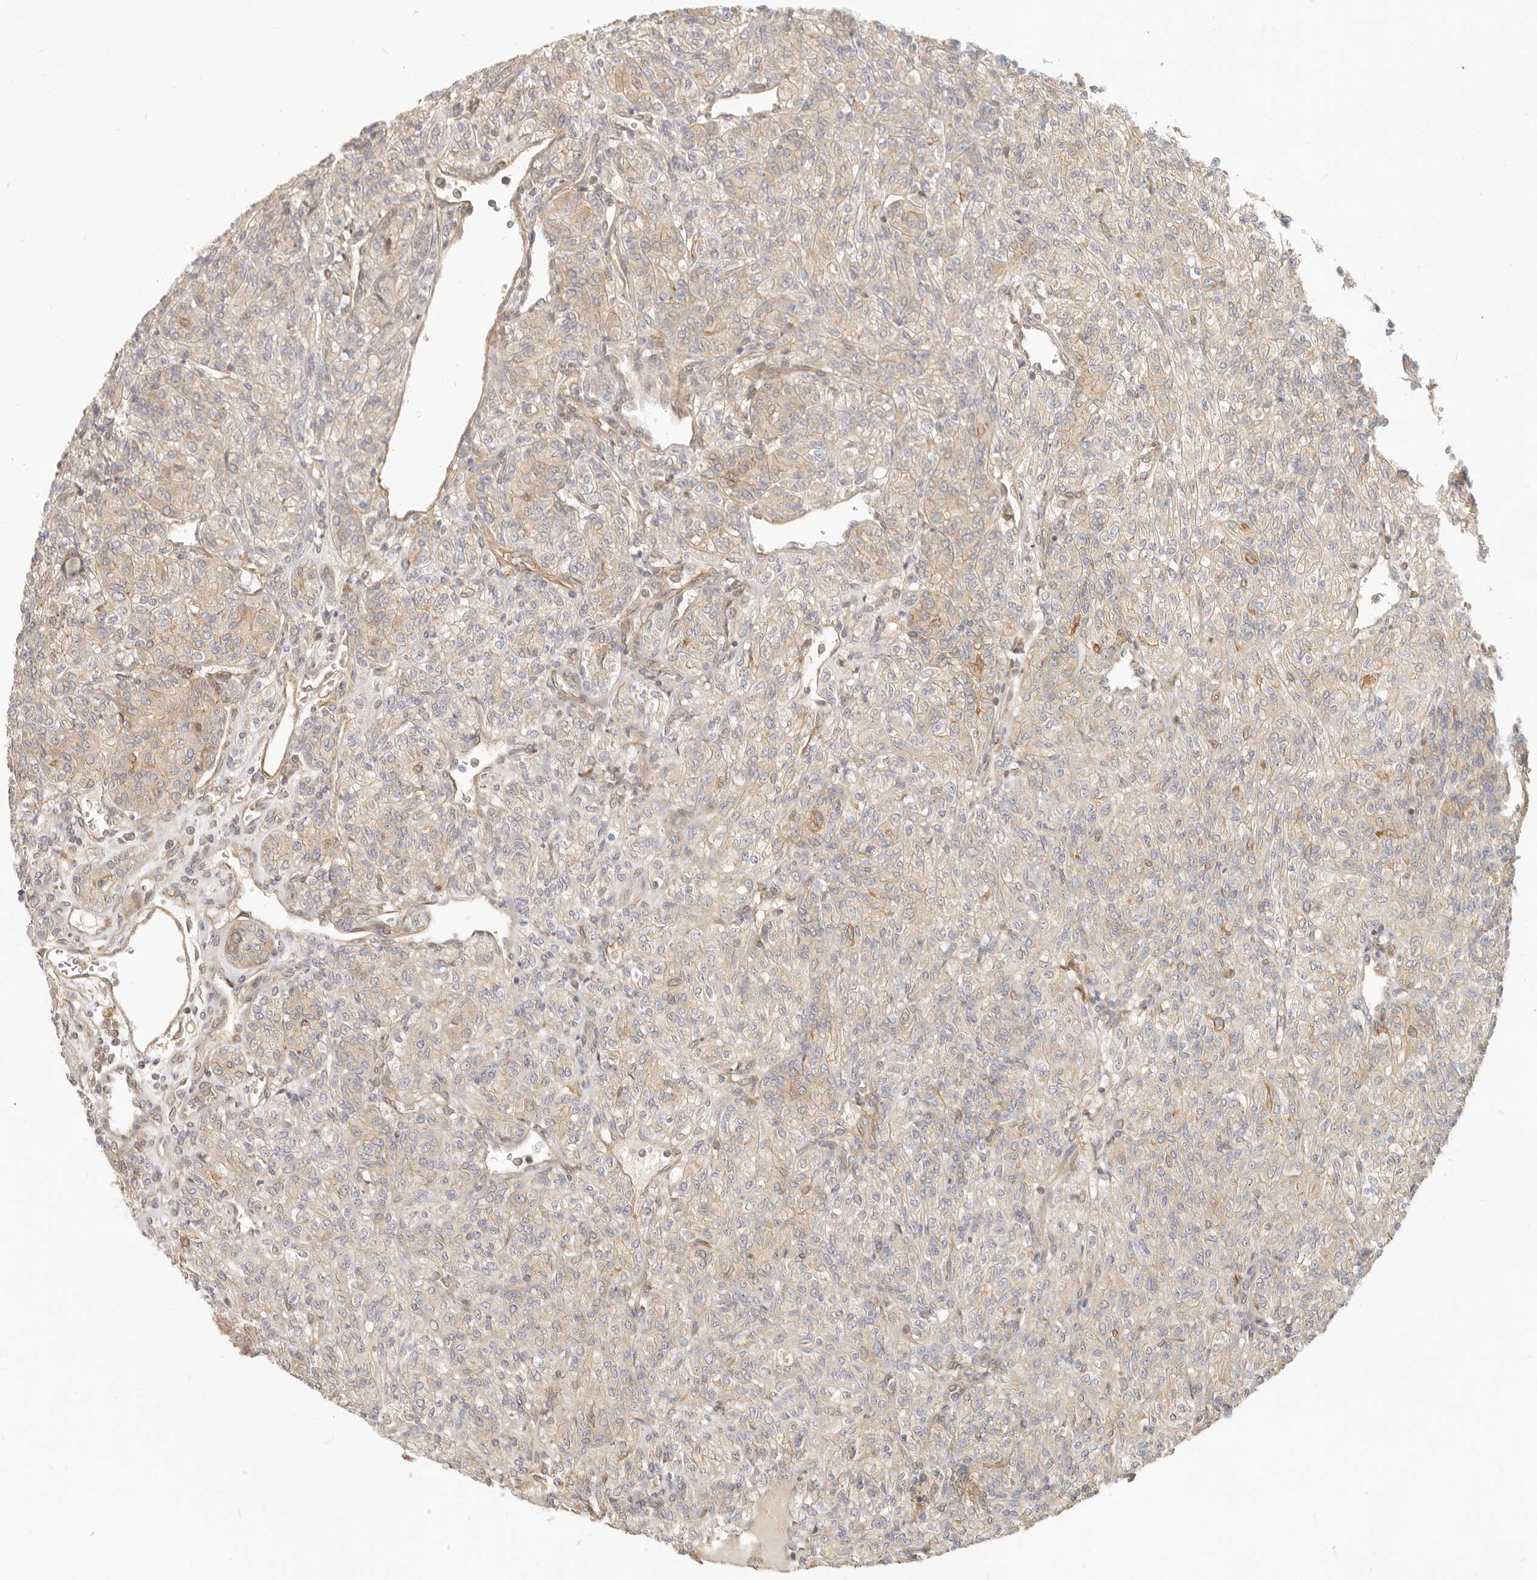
{"staining": {"intensity": "weak", "quantity": "<25%", "location": "cytoplasmic/membranous"}, "tissue": "renal cancer", "cell_type": "Tumor cells", "image_type": "cancer", "snomed": [{"axis": "morphology", "description": "Adenocarcinoma, NOS"}, {"axis": "topography", "description": "Kidney"}], "caption": "Immunohistochemistry micrograph of renal cancer (adenocarcinoma) stained for a protein (brown), which demonstrates no positivity in tumor cells.", "gene": "UFSP1", "patient": {"sex": "male", "age": 77}}